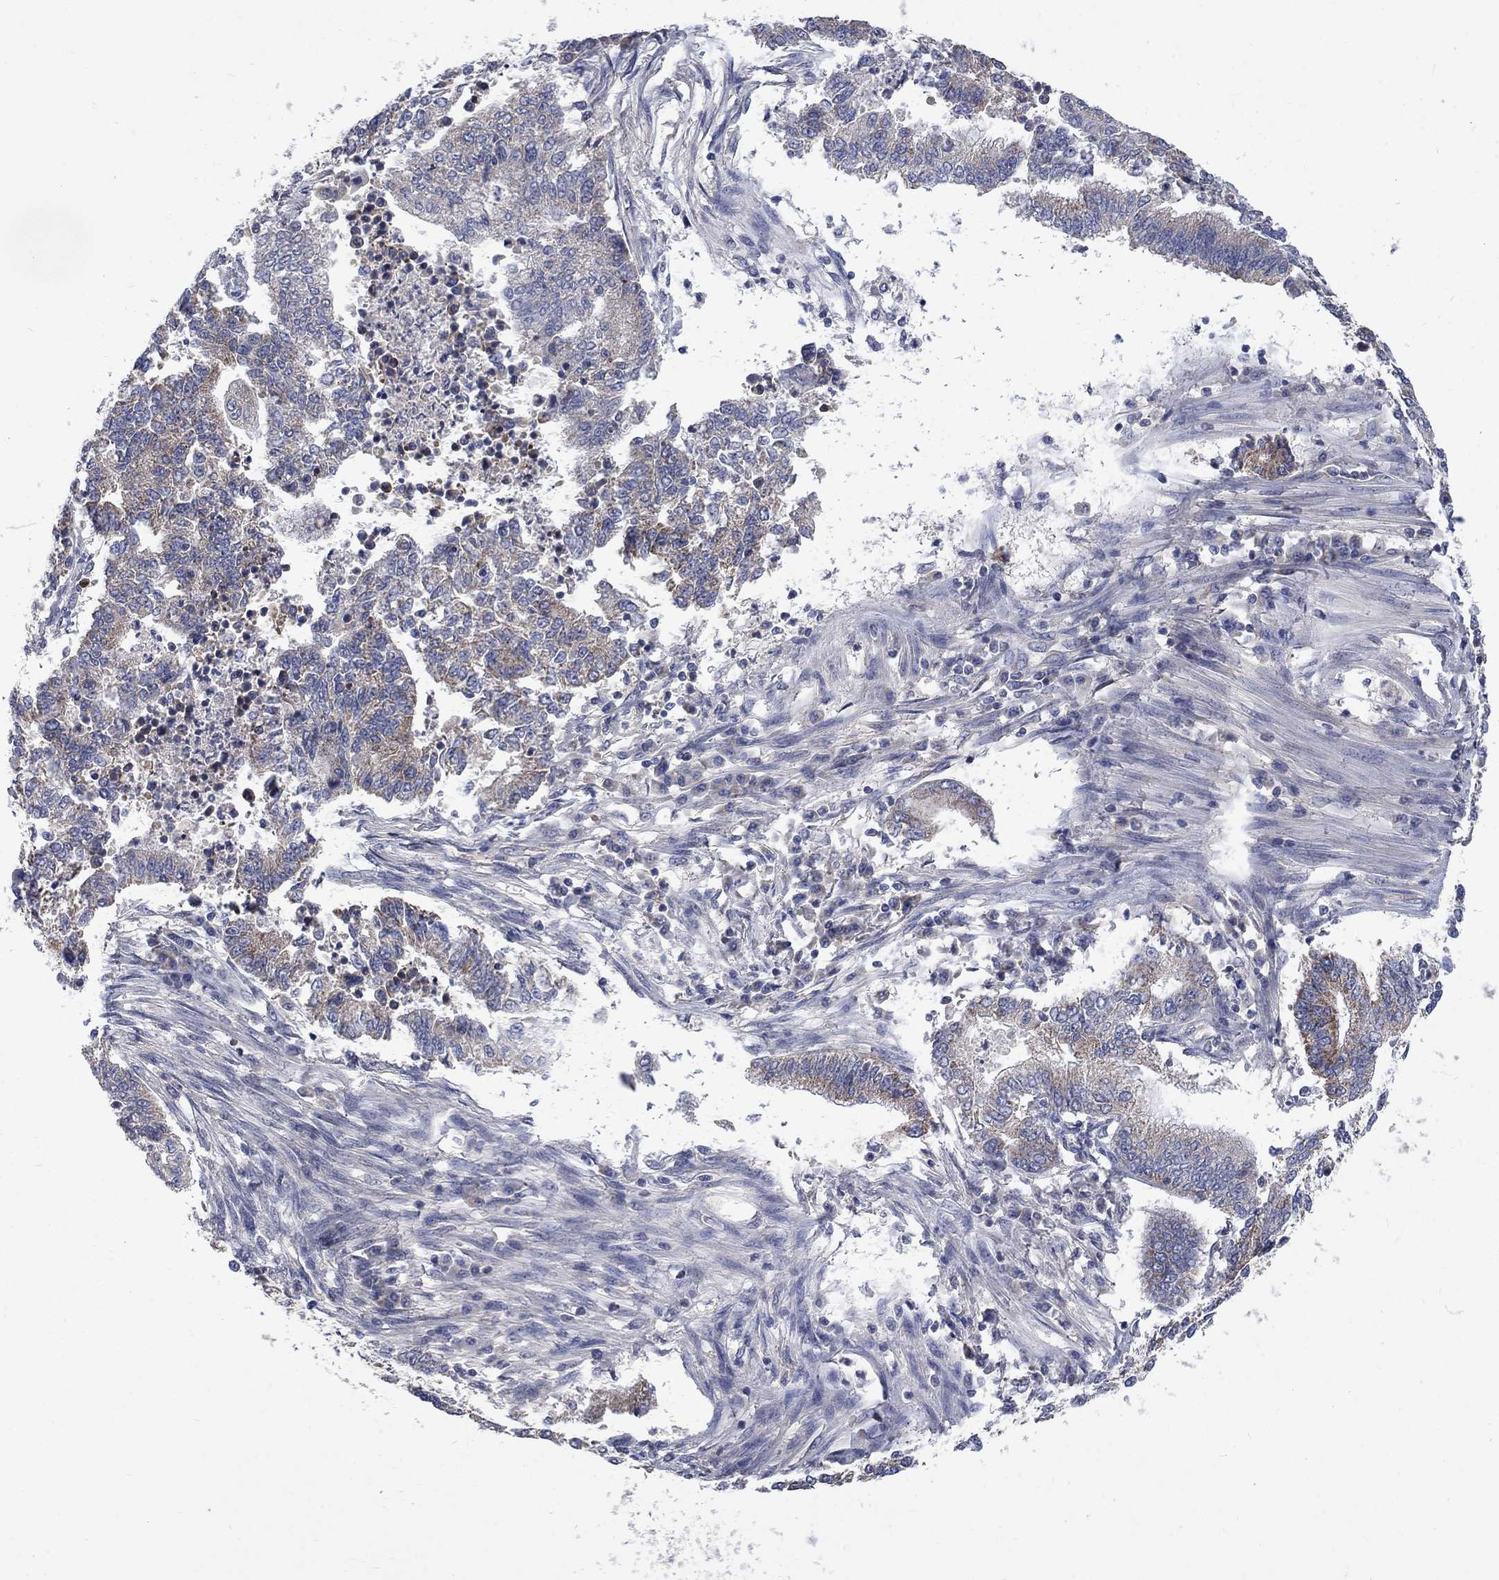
{"staining": {"intensity": "moderate", "quantity": "<25%", "location": "cytoplasmic/membranous"}, "tissue": "endometrial cancer", "cell_type": "Tumor cells", "image_type": "cancer", "snomed": [{"axis": "morphology", "description": "Adenocarcinoma, NOS"}, {"axis": "topography", "description": "Uterus"}, {"axis": "topography", "description": "Endometrium"}], "caption": "Immunohistochemistry (IHC) micrograph of neoplastic tissue: human endometrial cancer stained using immunohistochemistry (IHC) displays low levels of moderate protein expression localized specifically in the cytoplasmic/membranous of tumor cells, appearing as a cytoplasmic/membranous brown color.", "gene": "HSPA12A", "patient": {"sex": "female", "age": 54}}